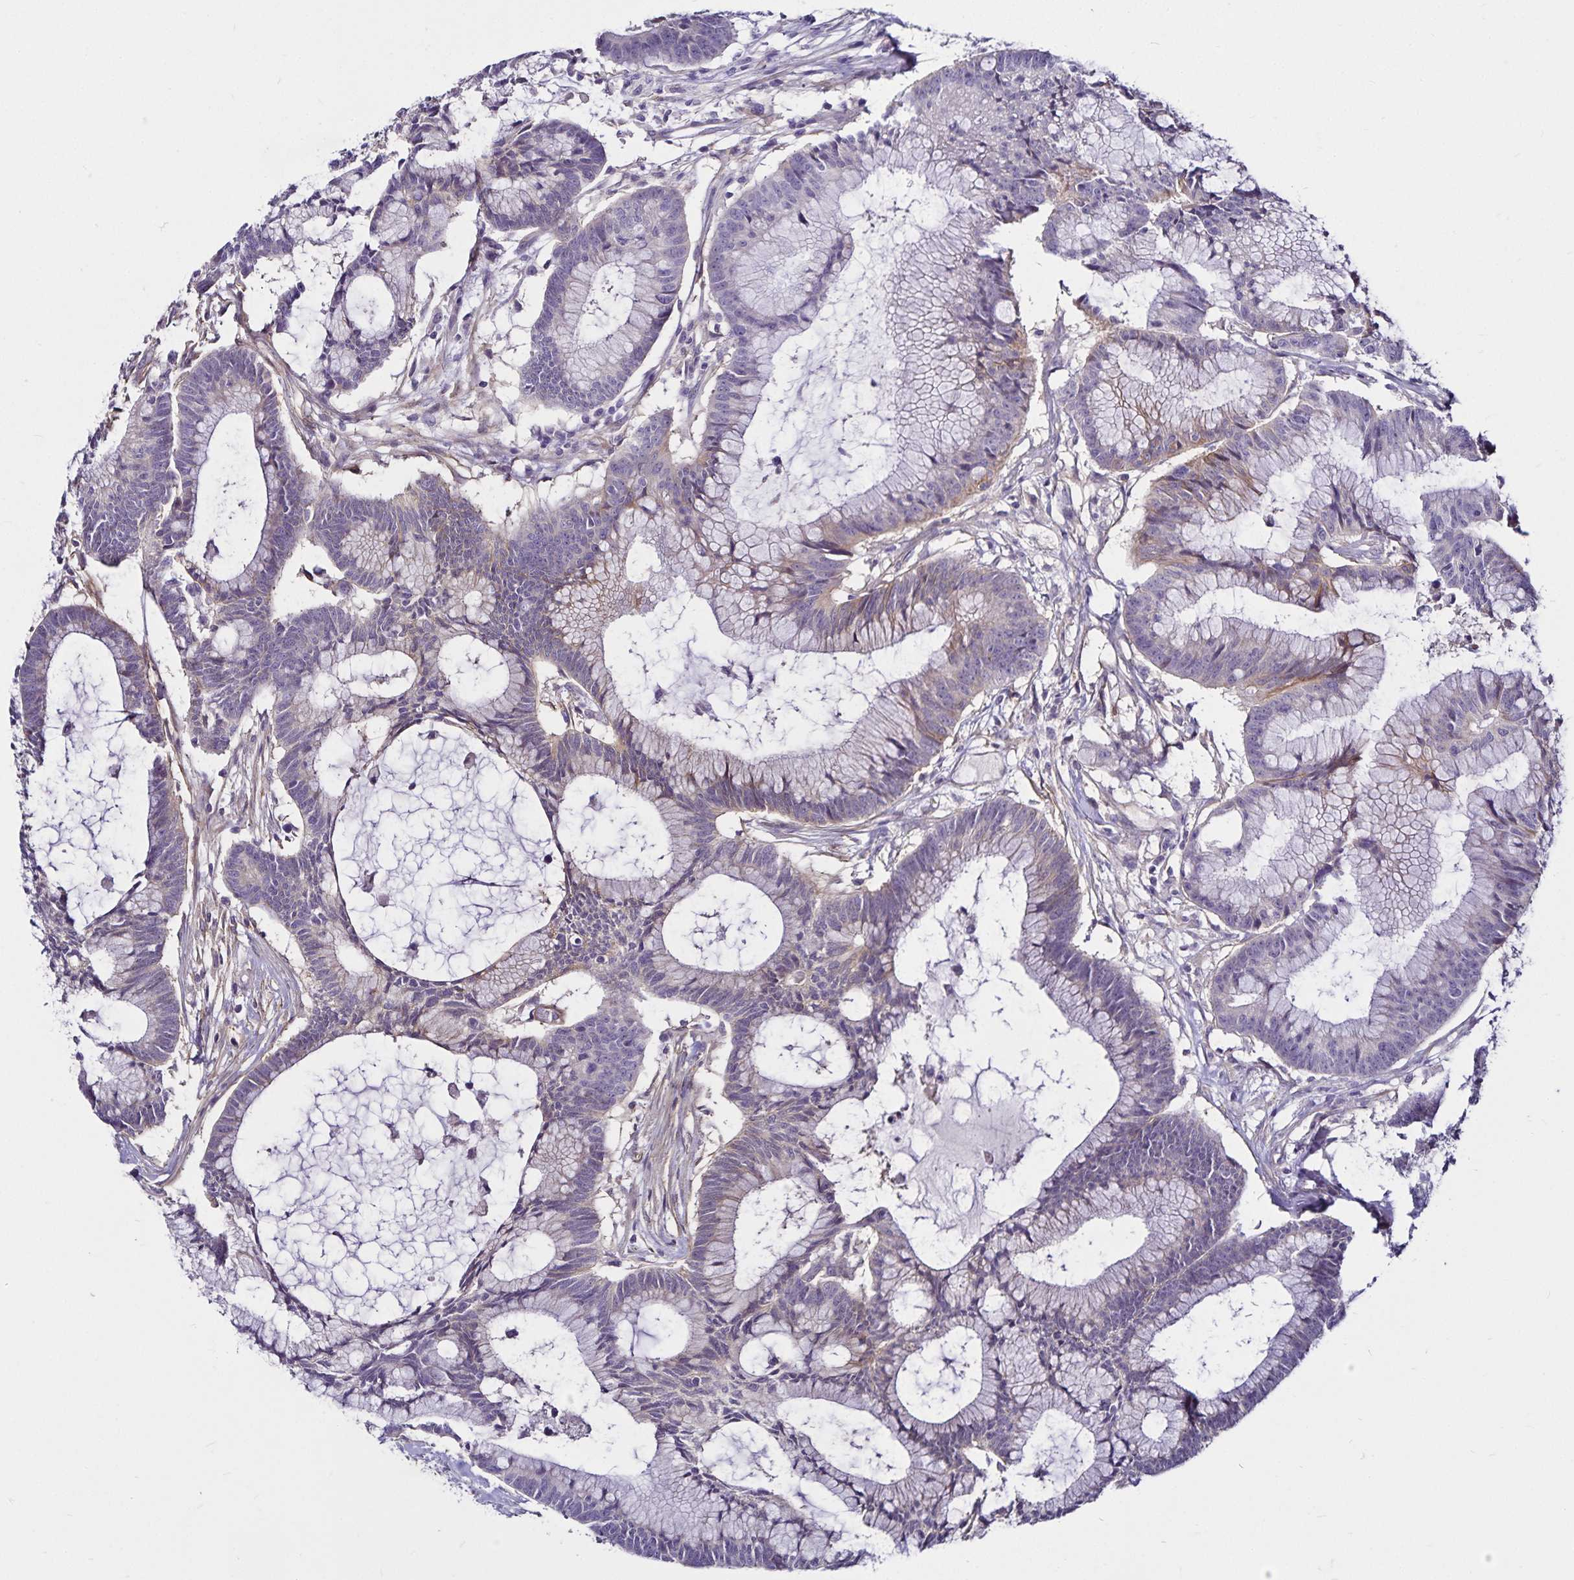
{"staining": {"intensity": "weak", "quantity": "<25%", "location": "cytoplasmic/membranous"}, "tissue": "colorectal cancer", "cell_type": "Tumor cells", "image_type": "cancer", "snomed": [{"axis": "morphology", "description": "Adenocarcinoma, NOS"}, {"axis": "topography", "description": "Colon"}], "caption": "The histopathology image exhibits no staining of tumor cells in adenocarcinoma (colorectal).", "gene": "GNG12", "patient": {"sex": "female", "age": 78}}